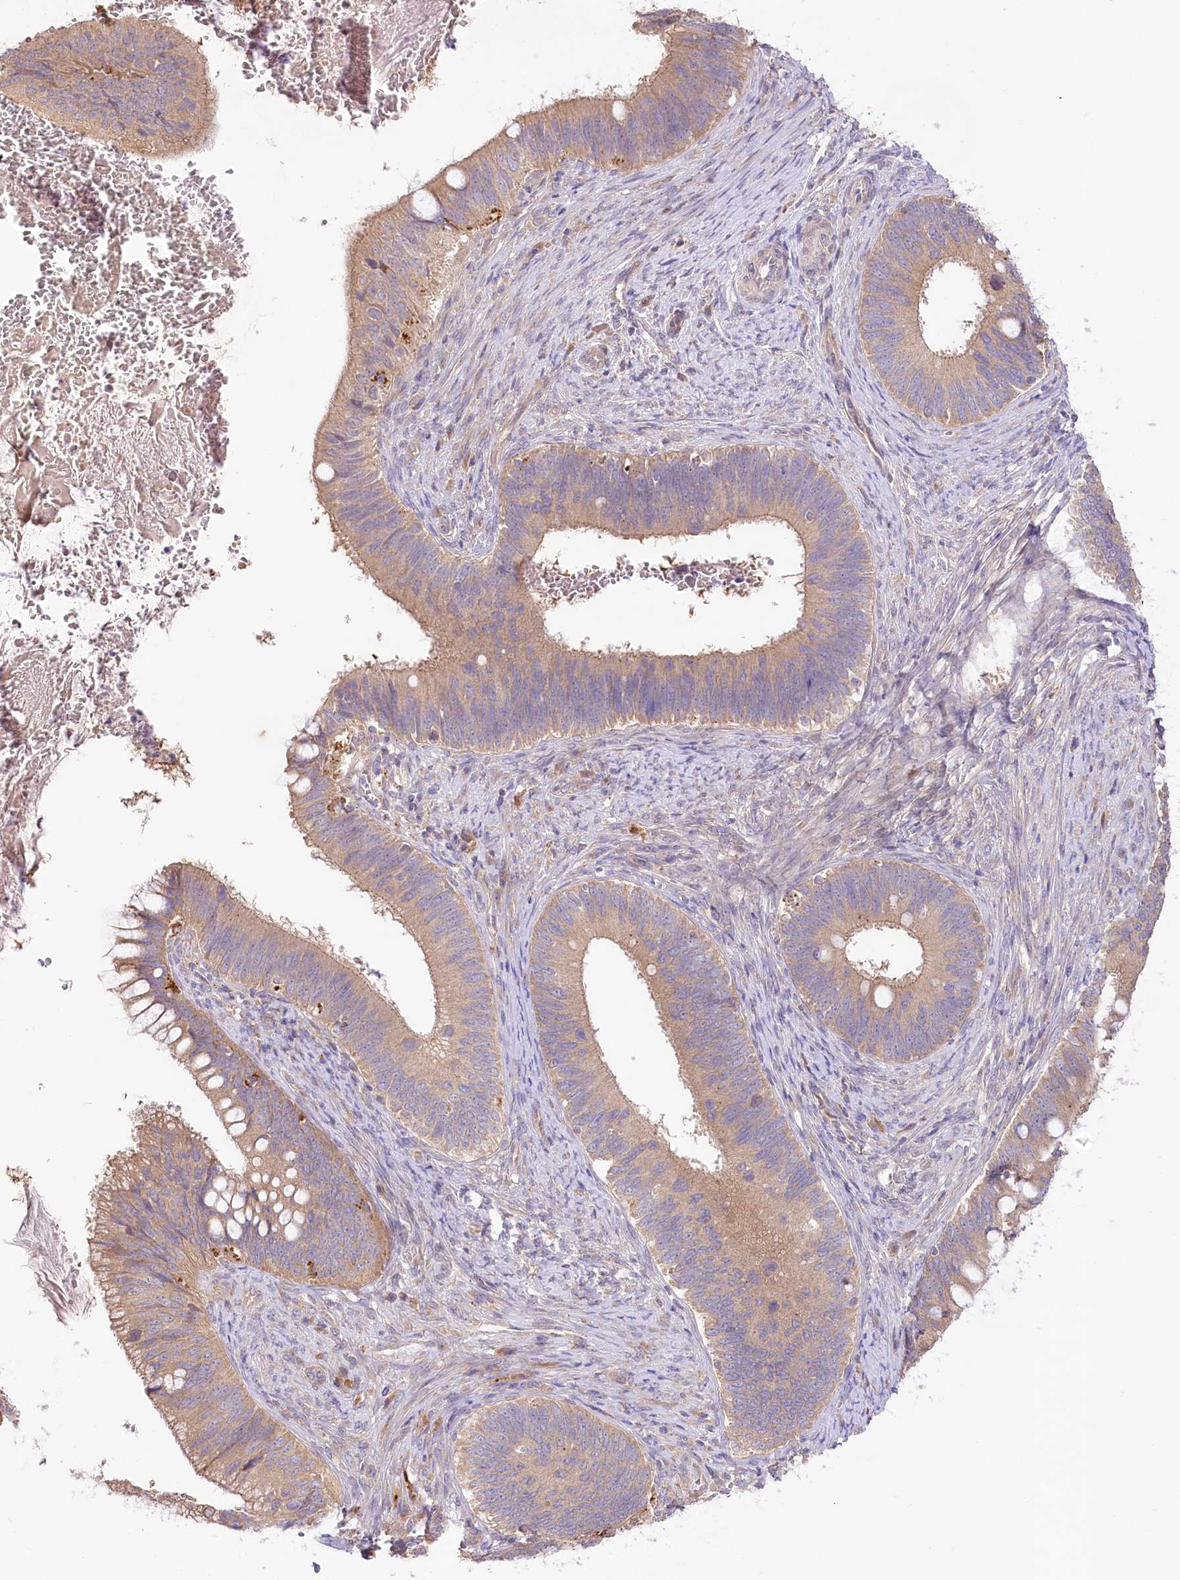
{"staining": {"intensity": "moderate", "quantity": ">75%", "location": "cytoplasmic/membranous"}, "tissue": "cervical cancer", "cell_type": "Tumor cells", "image_type": "cancer", "snomed": [{"axis": "morphology", "description": "Adenocarcinoma, NOS"}, {"axis": "topography", "description": "Cervix"}], "caption": "Cervical adenocarcinoma tissue demonstrates moderate cytoplasmic/membranous staining in about >75% of tumor cells The protein is stained brown, and the nuclei are stained in blue (DAB (3,3'-diaminobenzidine) IHC with brightfield microscopy, high magnification).", "gene": "PYROXD1", "patient": {"sex": "female", "age": 42}}